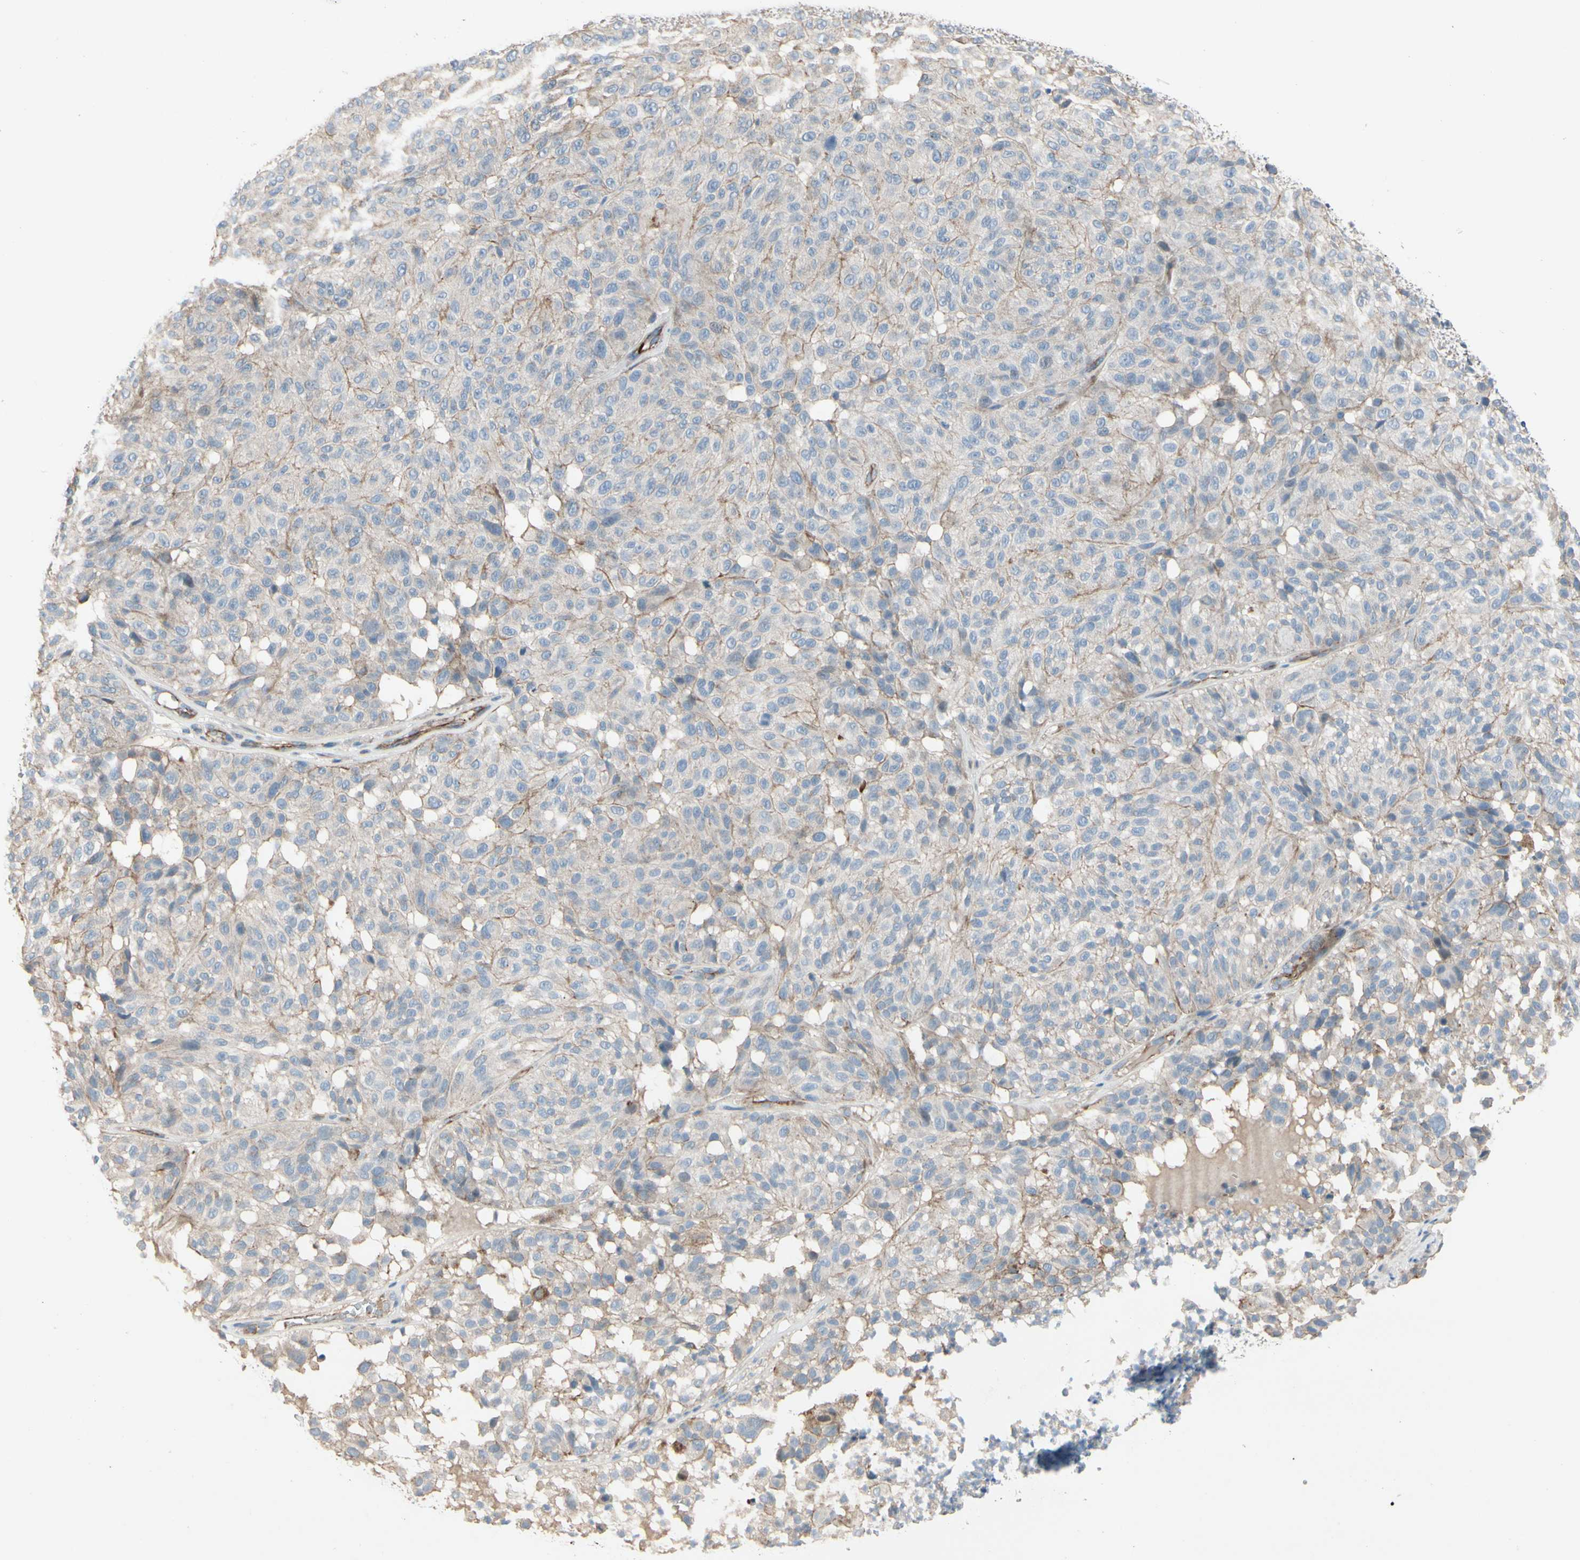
{"staining": {"intensity": "negative", "quantity": "none", "location": "none"}, "tissue": "melanoma", "cell_type": "Tumor cells", "image_type": "cancer", "snomed": [{"axis": "morphology", "description": "Malignant melanoma, NOS"}, {"axis": "topography", "description": "Skin"}], "caption": "The IHC histopathology image has no significant staining in tumor cells of melanoma tissue. (DAB (3,3'-diaminobenzidine) immunohistochemistry (IHC) with hematoxylin counter stain).", "gene": "TPM1", "patient": {"sex": "female", "age": 46}}